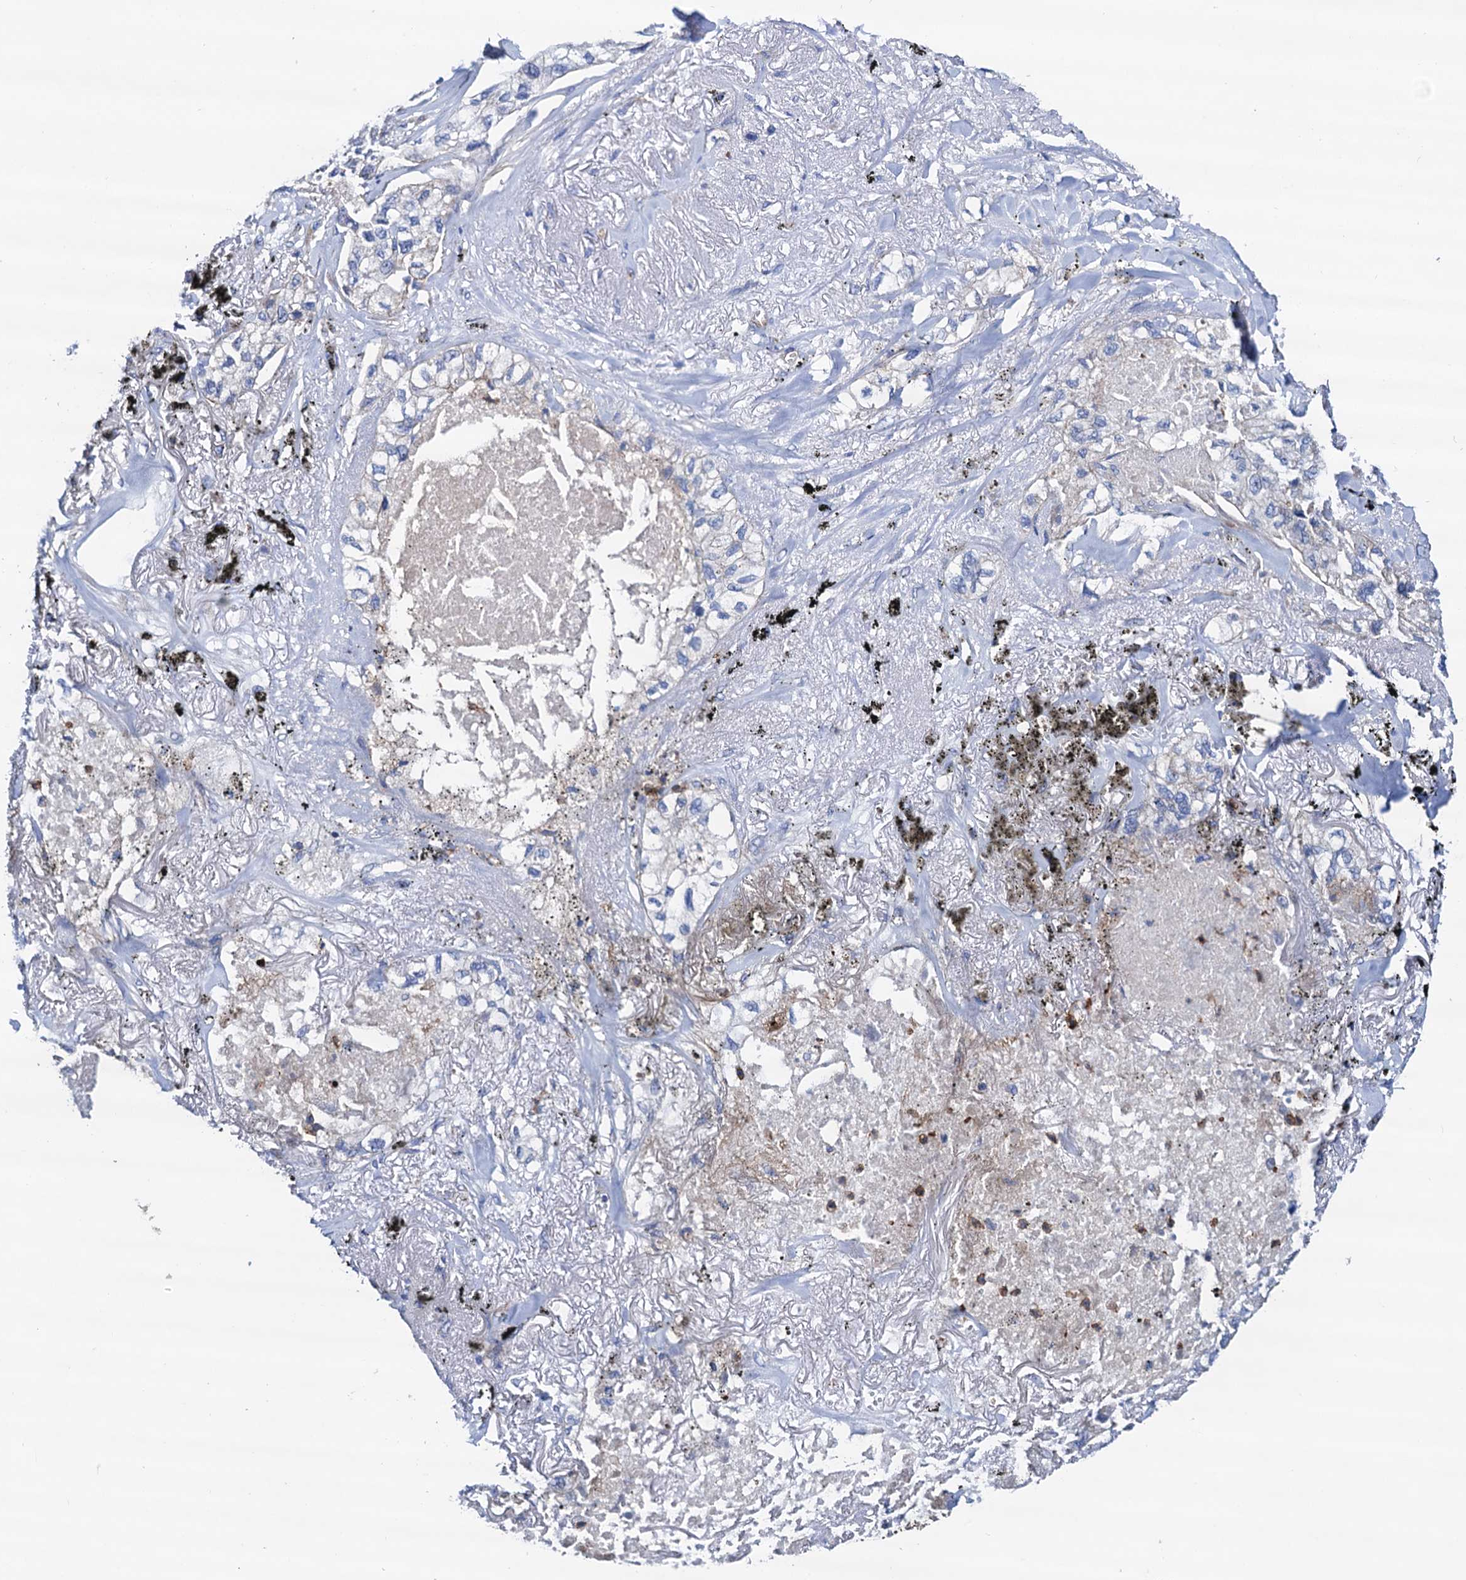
{"staining": {"intensity": "negative", "quantity": "none", "location": "none"}, "tissue": "lung cancer", "cell_type": "Tumor cells", "image_type": "cancer", "snomed": [{"axis": "morphology", "description": "Adenocarcinoma, NOS"}, {"axis": "topography", "description": "Lung"}], "caption": "DAB immunohistochemical staining of human lung cancer (adenocarcinoma) shows no significant positivity in tumor cells. (DAB (3,3'-diaminobenzidine) IHC, high magnification).", "gene": "RASSF9", "patient": {"sex": "male", "age": 65}}